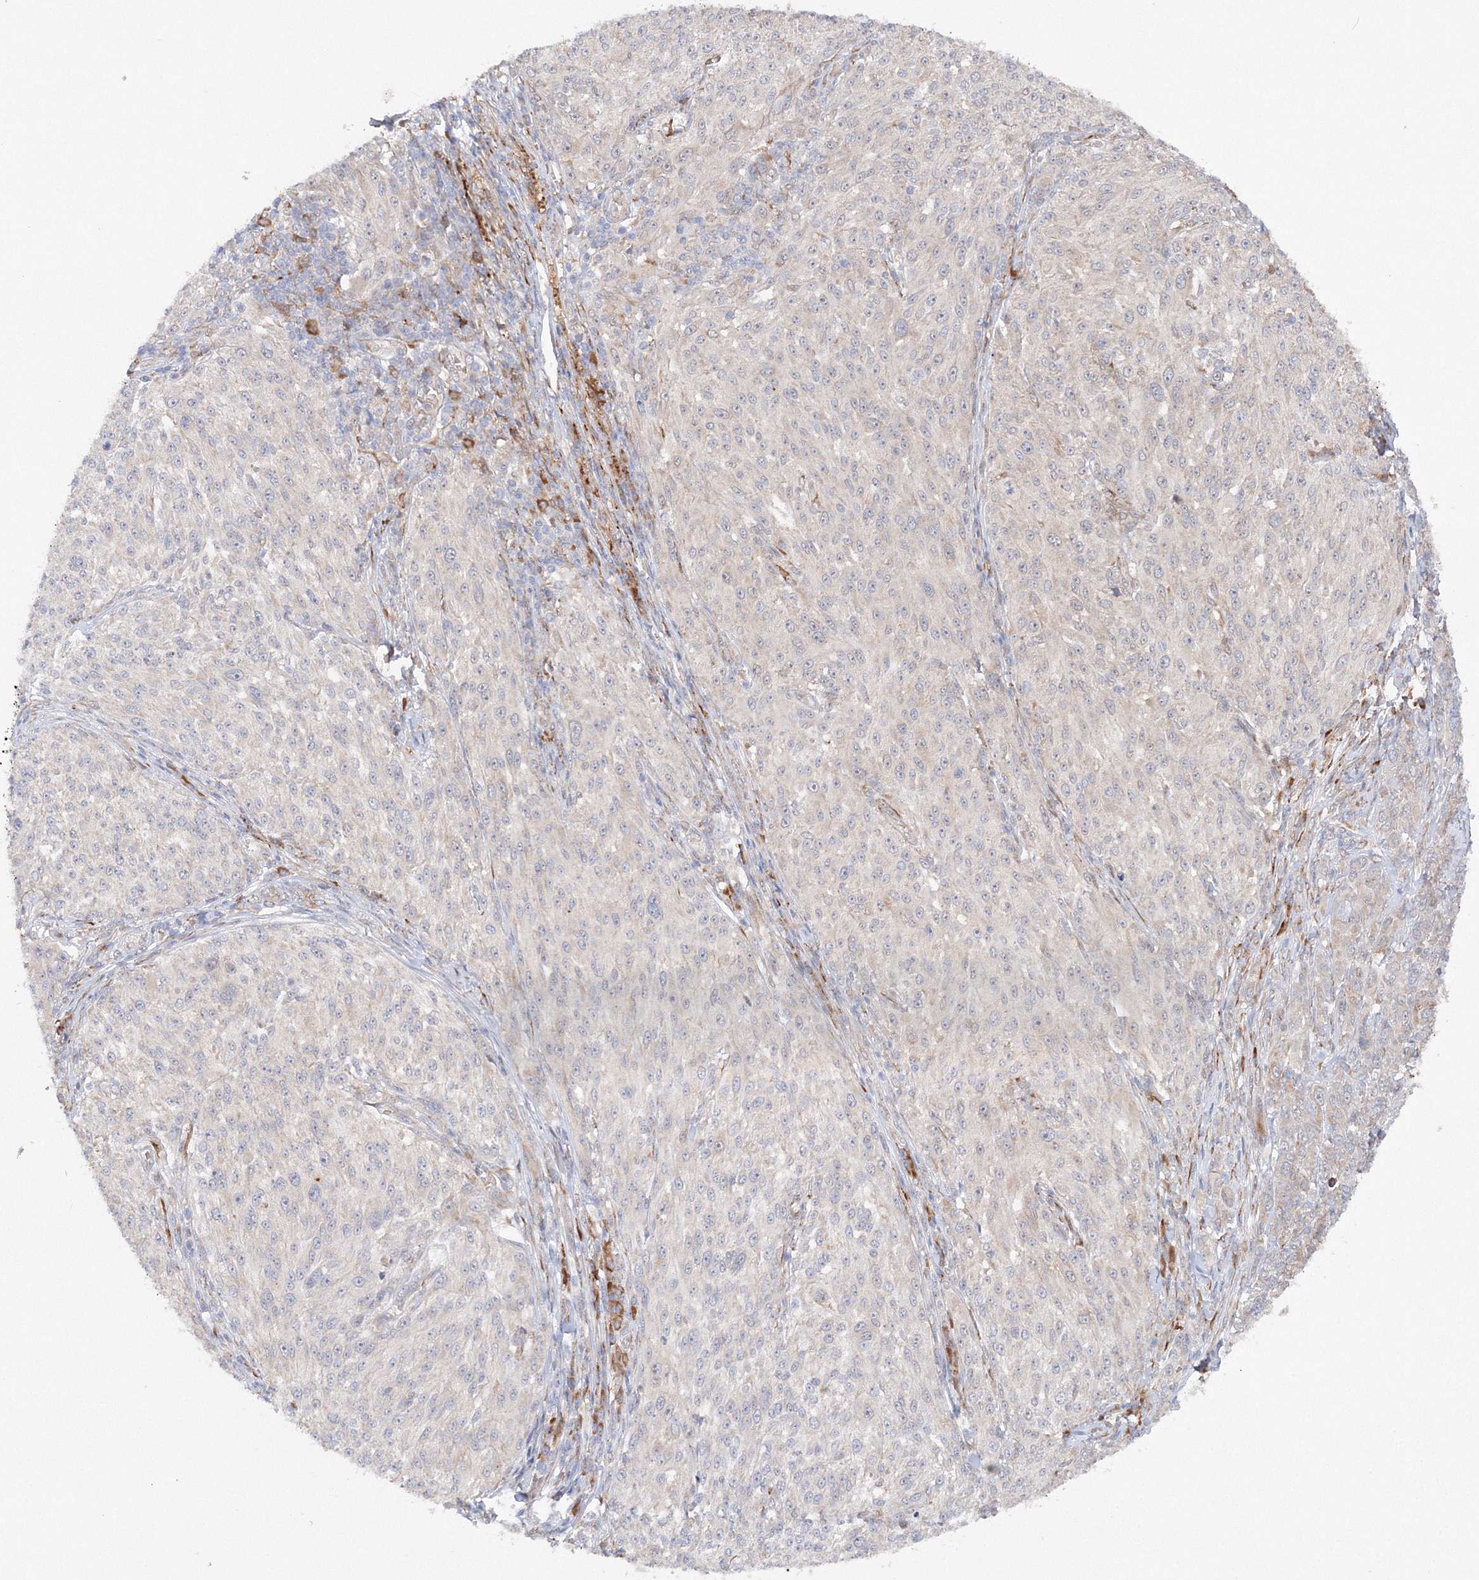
{"staining": {"intensity": "weak", "quantity": "<25%", "location": "cytoplasmic/membranous"}, "tissue": "melanoma", "cell_type": "Tumor cells", "image_type": "cancer", "snomed": [{"axis": "morphology", "description": "Malignant melanoma, NOS"}, {"axis": "topography", "description": "Skin of trunk"}], "caption": "Immunohistochemical staining of human malignant melanoma exhibits no significant positivity in tumor cells.", "gene": "DIS3L2", "patient": {"sex": "male", "age": 71}}